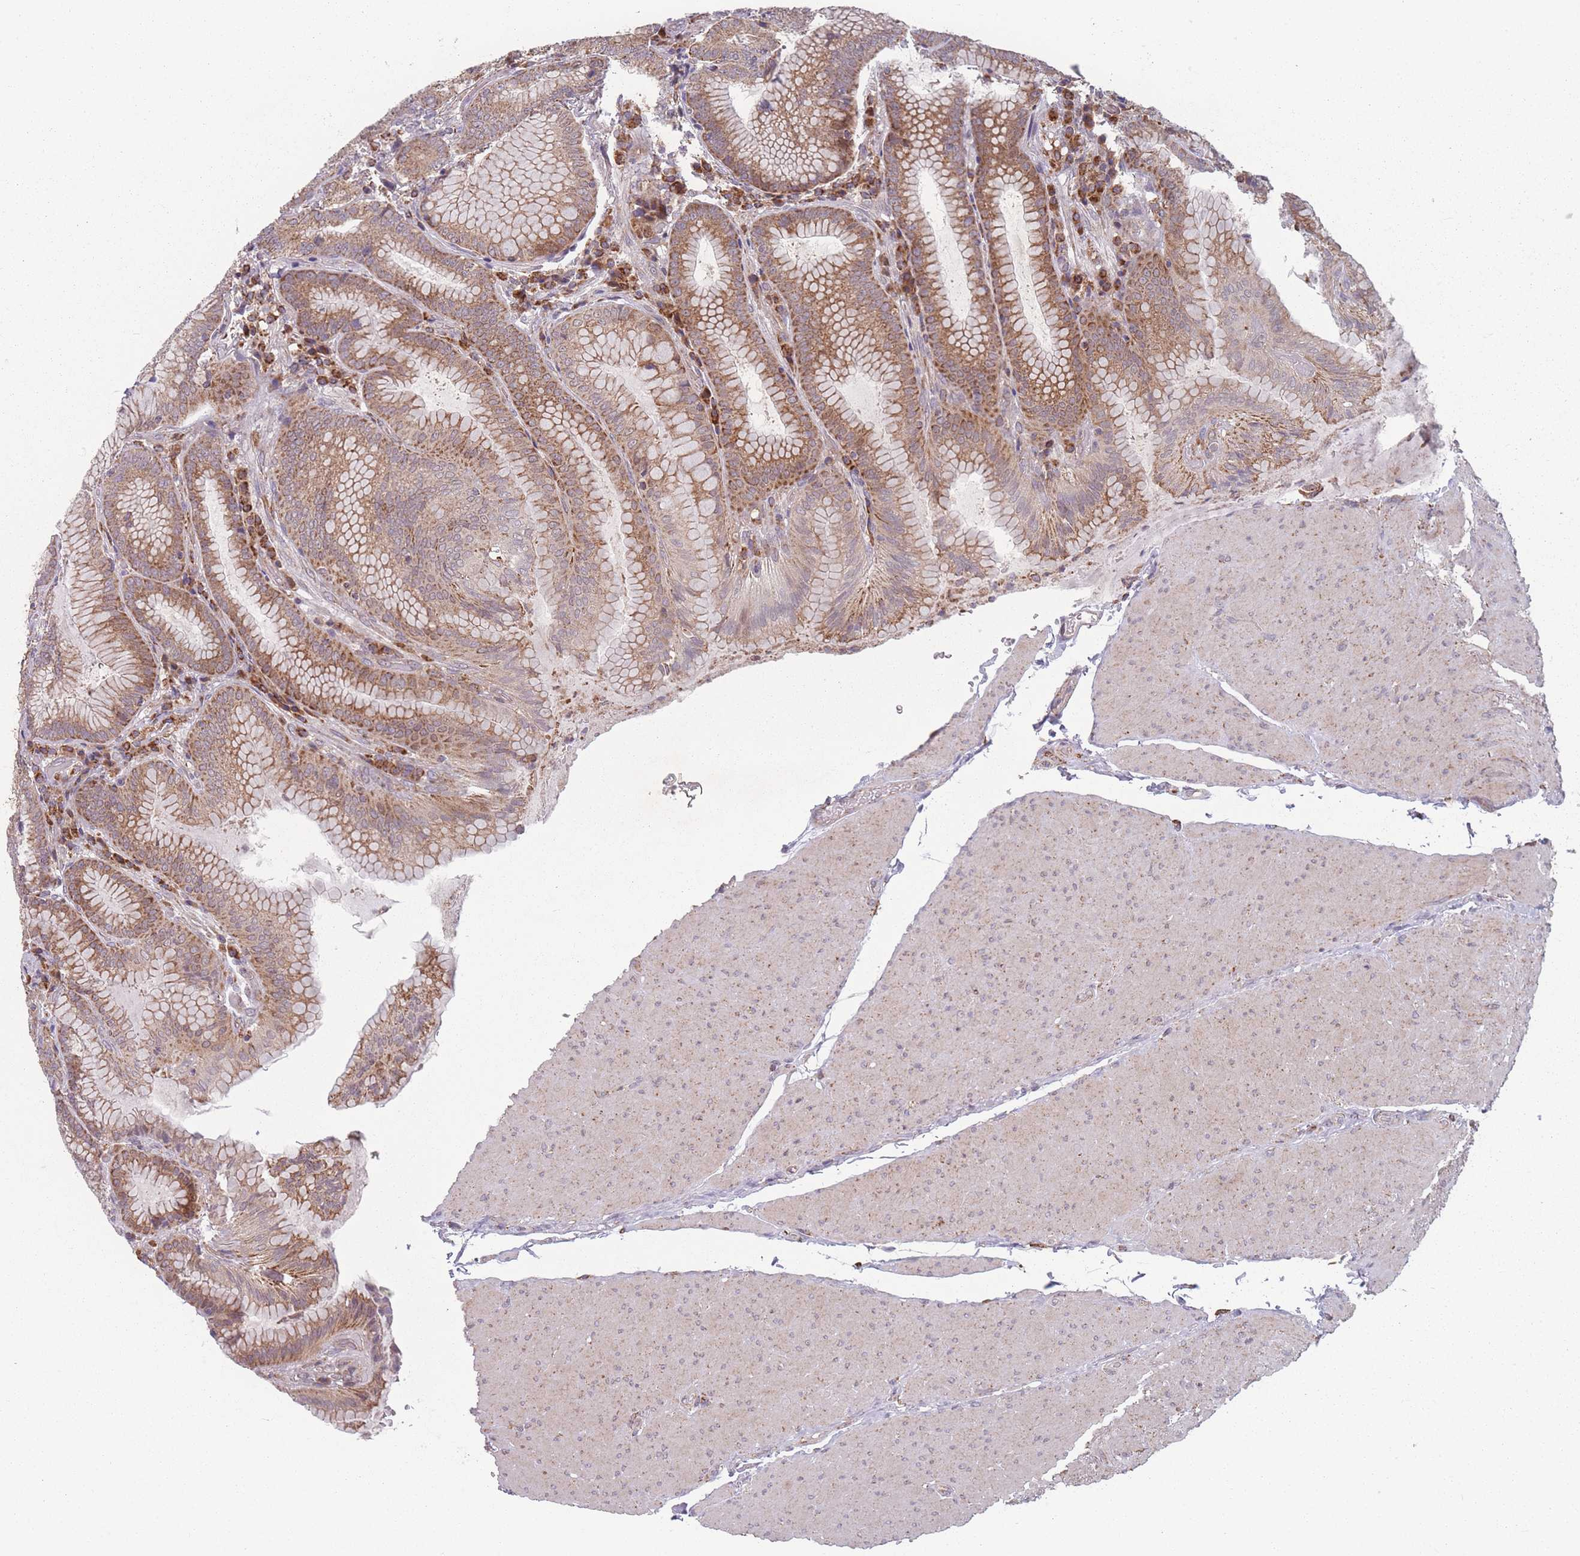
{"staining": {"intensity": "strong", "quantity": "25%-75%", "location": "cytoplasmic/membranous"}, "tissue": "stomach", "cell_type": "Glandular cells", "image_type": "normal", "snomed": [{"axis": "morphology", "description": "Normal tissue, NOS"}, {"axis": "topography", "description": "Stomach, upper"}, {"axis": "topography", "description": "Stomach, lower"}], "caption": "A micrograph of stomach stained for a protein reveals strong cytoplasmic/membranous brown staining in glandular cells. The protein is shown in brown color, while the nuclei are stained blue.", "gene": "OR10Q1", "patient": {"sex": "female", "age": 76}}